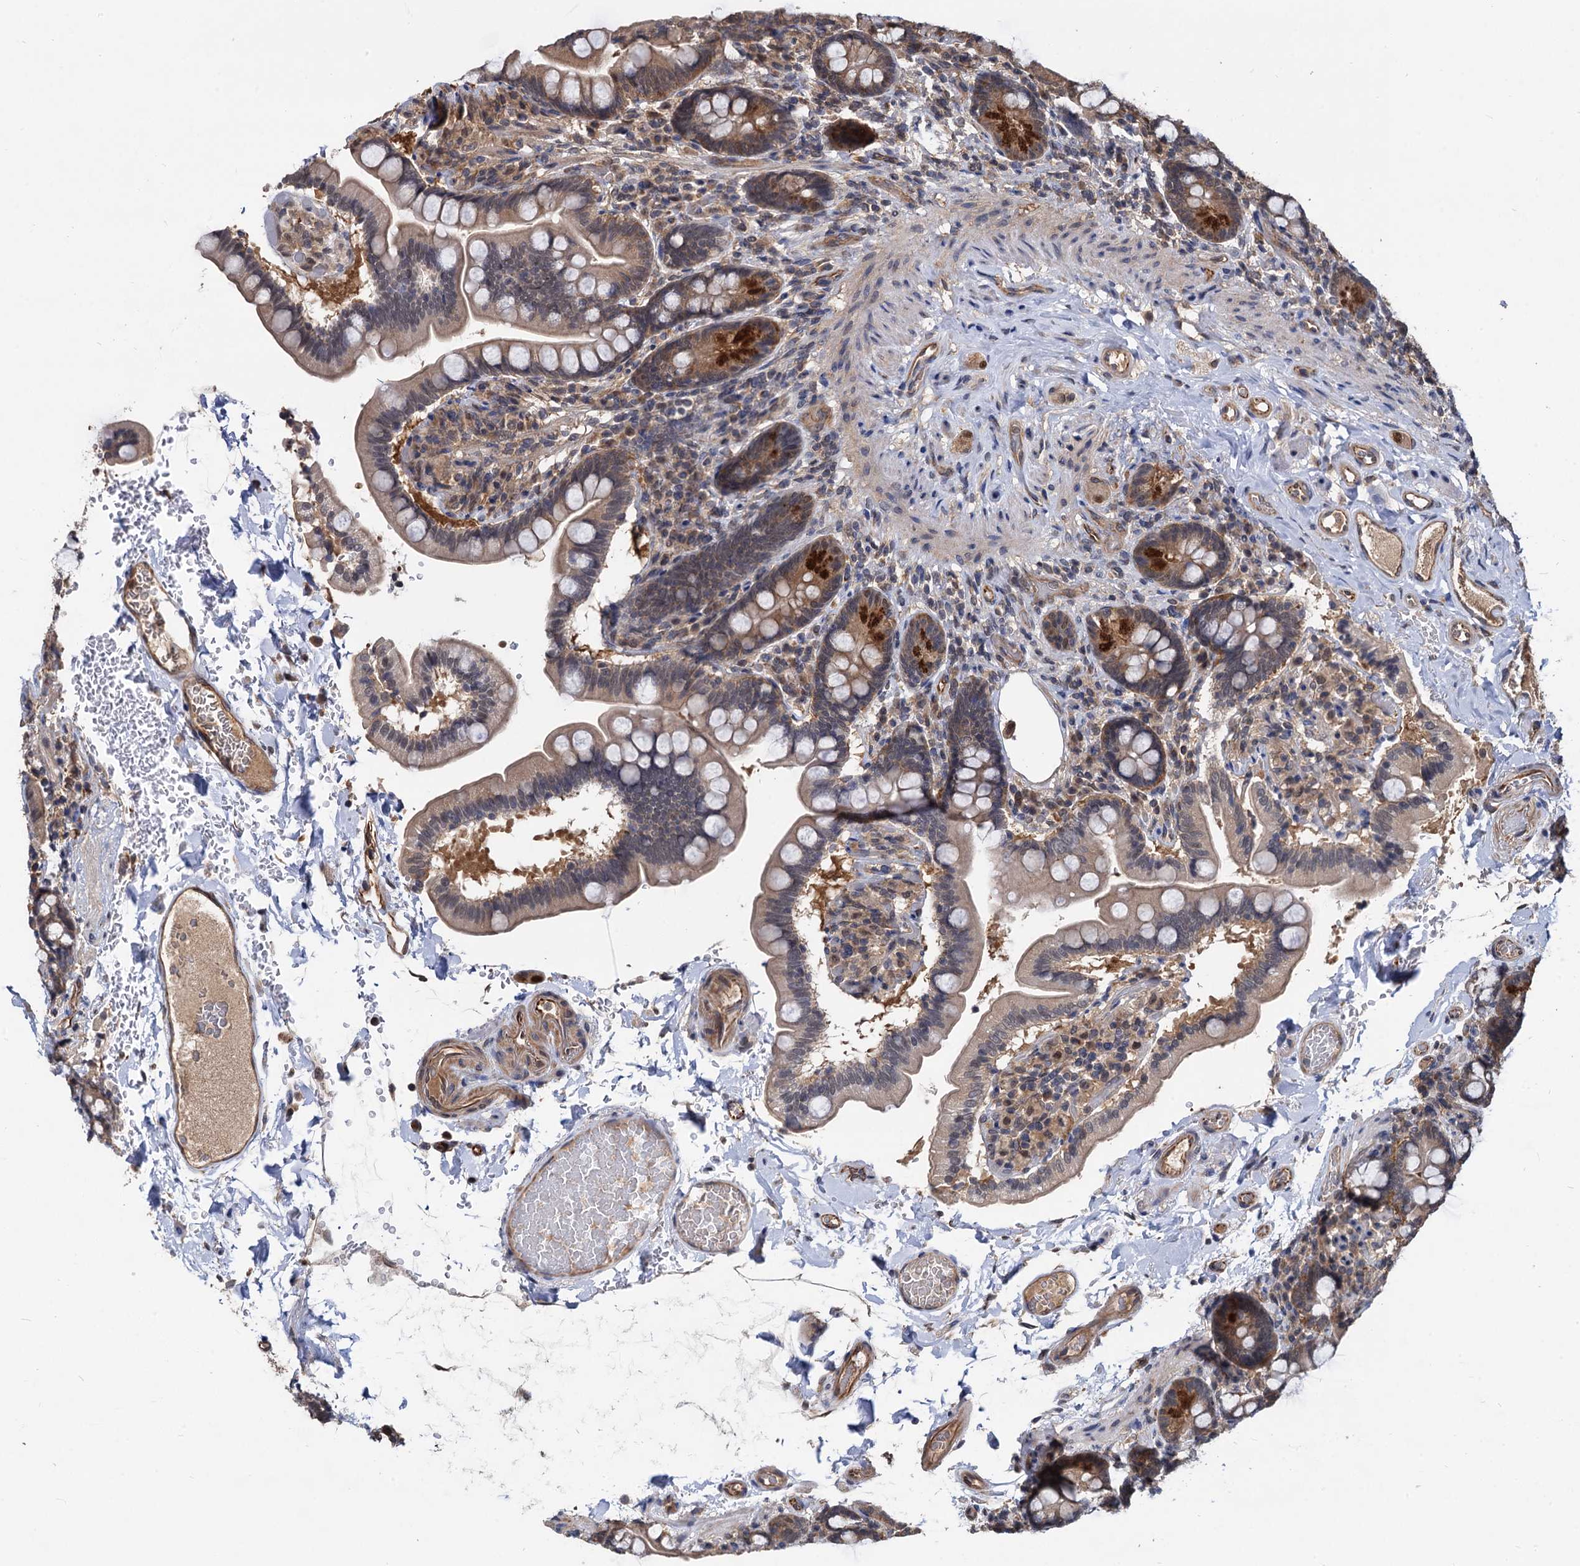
{"staining": {"intensity": "strong", "quantity": "<25%", "location": "cytoplasmic/membranous"}, "tissue": "small intestine", "cell_type": "Glandular cells", "image_type": "normal", "snomed": [{"axis": "morphology", "description": "Normal tissue, NOS"}, {"axis": "topography", "description": "Small intestine"}], "caption": "DAB immunohistochemical staining of normal human small intestine reveals strong cytoplasmic/membranous protein expression in about <25% of glandular cells. The staining was performed using DAB (3,3'-diaminobenzidine) to visualize the protein expression in brown, while the nuclei were stained in blue with hematoxylin (Magnification: 20x).", "gene": "PSMD4", "patient": {"sex": "female", "age": 64}}